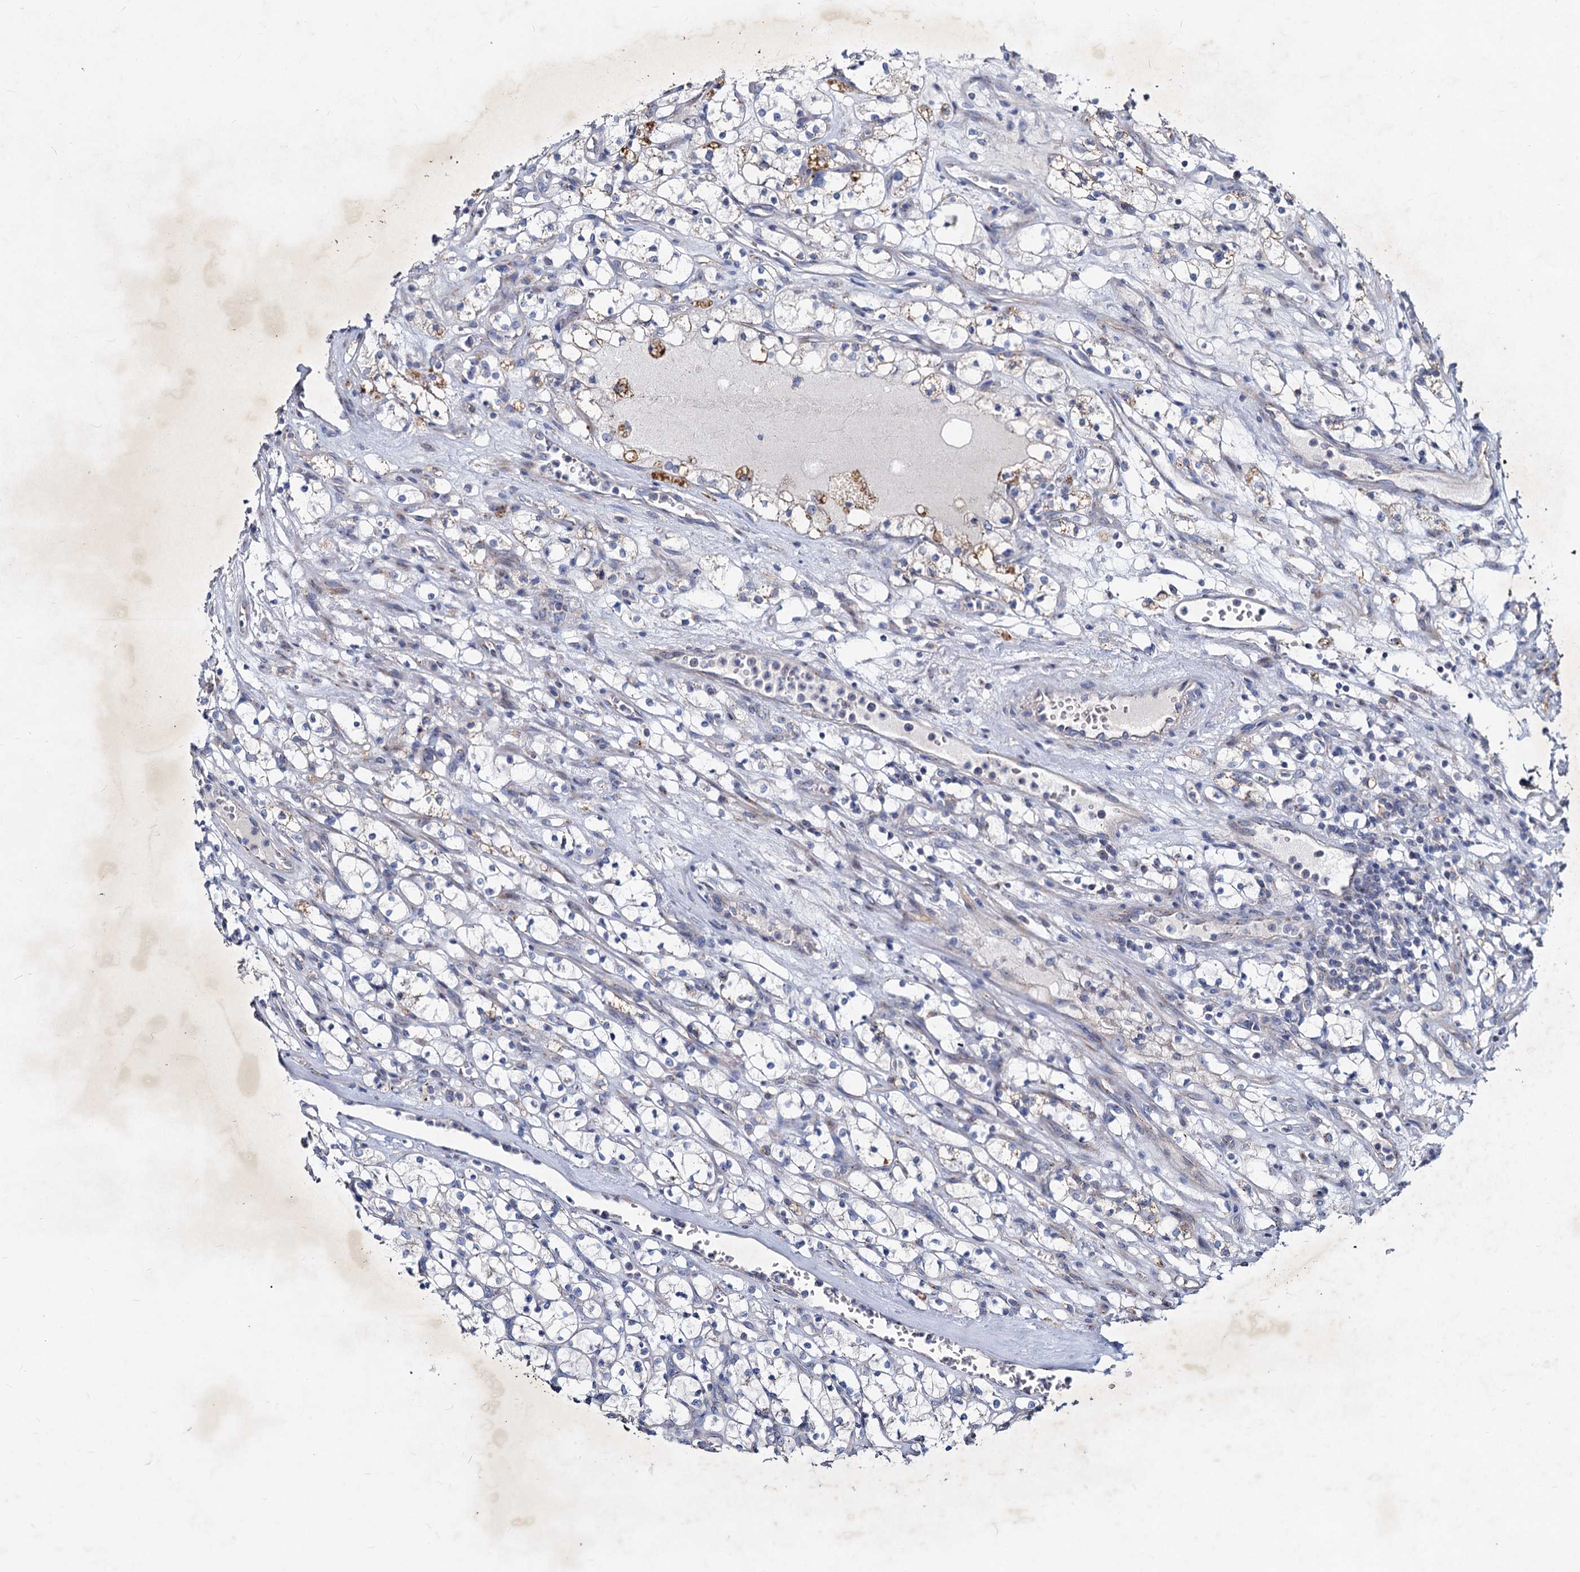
{"staining": {"intensity": "negative", "quantity": "none", "location": "none"}, "tissue": "renal cancer", "cell_type": "Tumor cells", "image_type": "cancer", "snomed": [{"axis": "morphology", "description": "Adenocarcinoma, NOS"}, {"axis": "topography", "description": "Kidney"}], "caption": "Adenocarcinoma (renal) was stained to show a protein in brown. There is no significant positivity in tumor cells.", "gene": "AGBL4", "patient": {"sex": "female", "age": 69}}